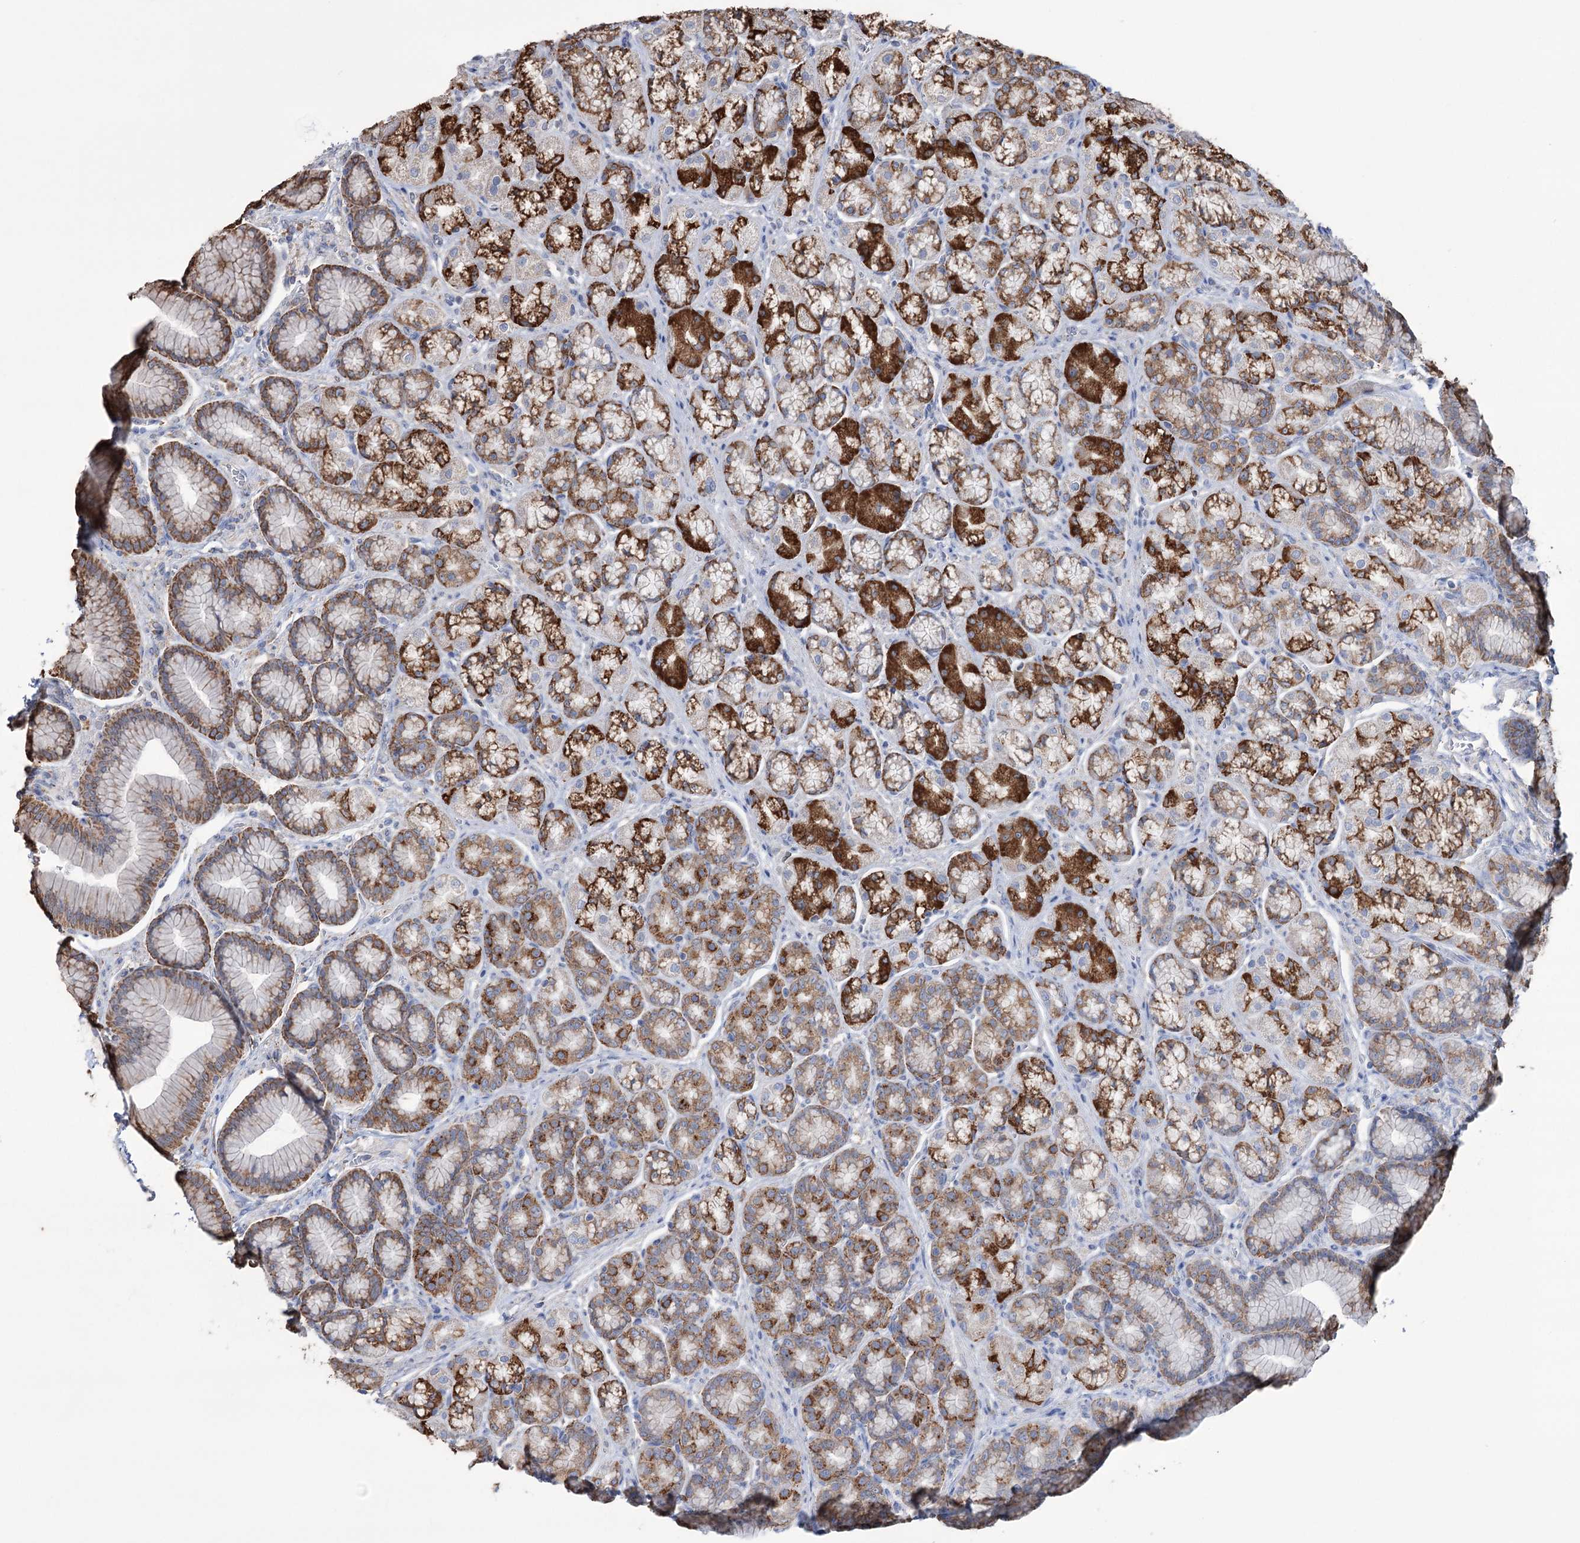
{"staining": {"intensity": "strong", "quantity": "25%-75%", "location": "cytoplasmic/membranous"}, "tissue": "stomach", "cell_type": "Glandular cells", "image_type": "normal", "snomed": [{"axis": "morphology", "description": "Normal tissue, NOS"}, {"axis": "morphology", "description": "Adenocarcinoma, NOS"}, {"axis": "morphology", "description": "Adenocarcinoma, High grade"}, {"axis": "topography", "description": "Stomach, upper"}, {"axis": "topography", "description": "Stomach"}], "caption": "The image shows staining of benign stomach, revealing strong cytoplasmic/membranous protein positivity (brown color) within glandular cells. The staining was performed using DAB to visualize the protein expression in brown, while the nuclei were stained in blue with hematoxylin (Magnification: 20x).", "gene": "TRIM71", "patient": {"sex": "female", "age": 65}}